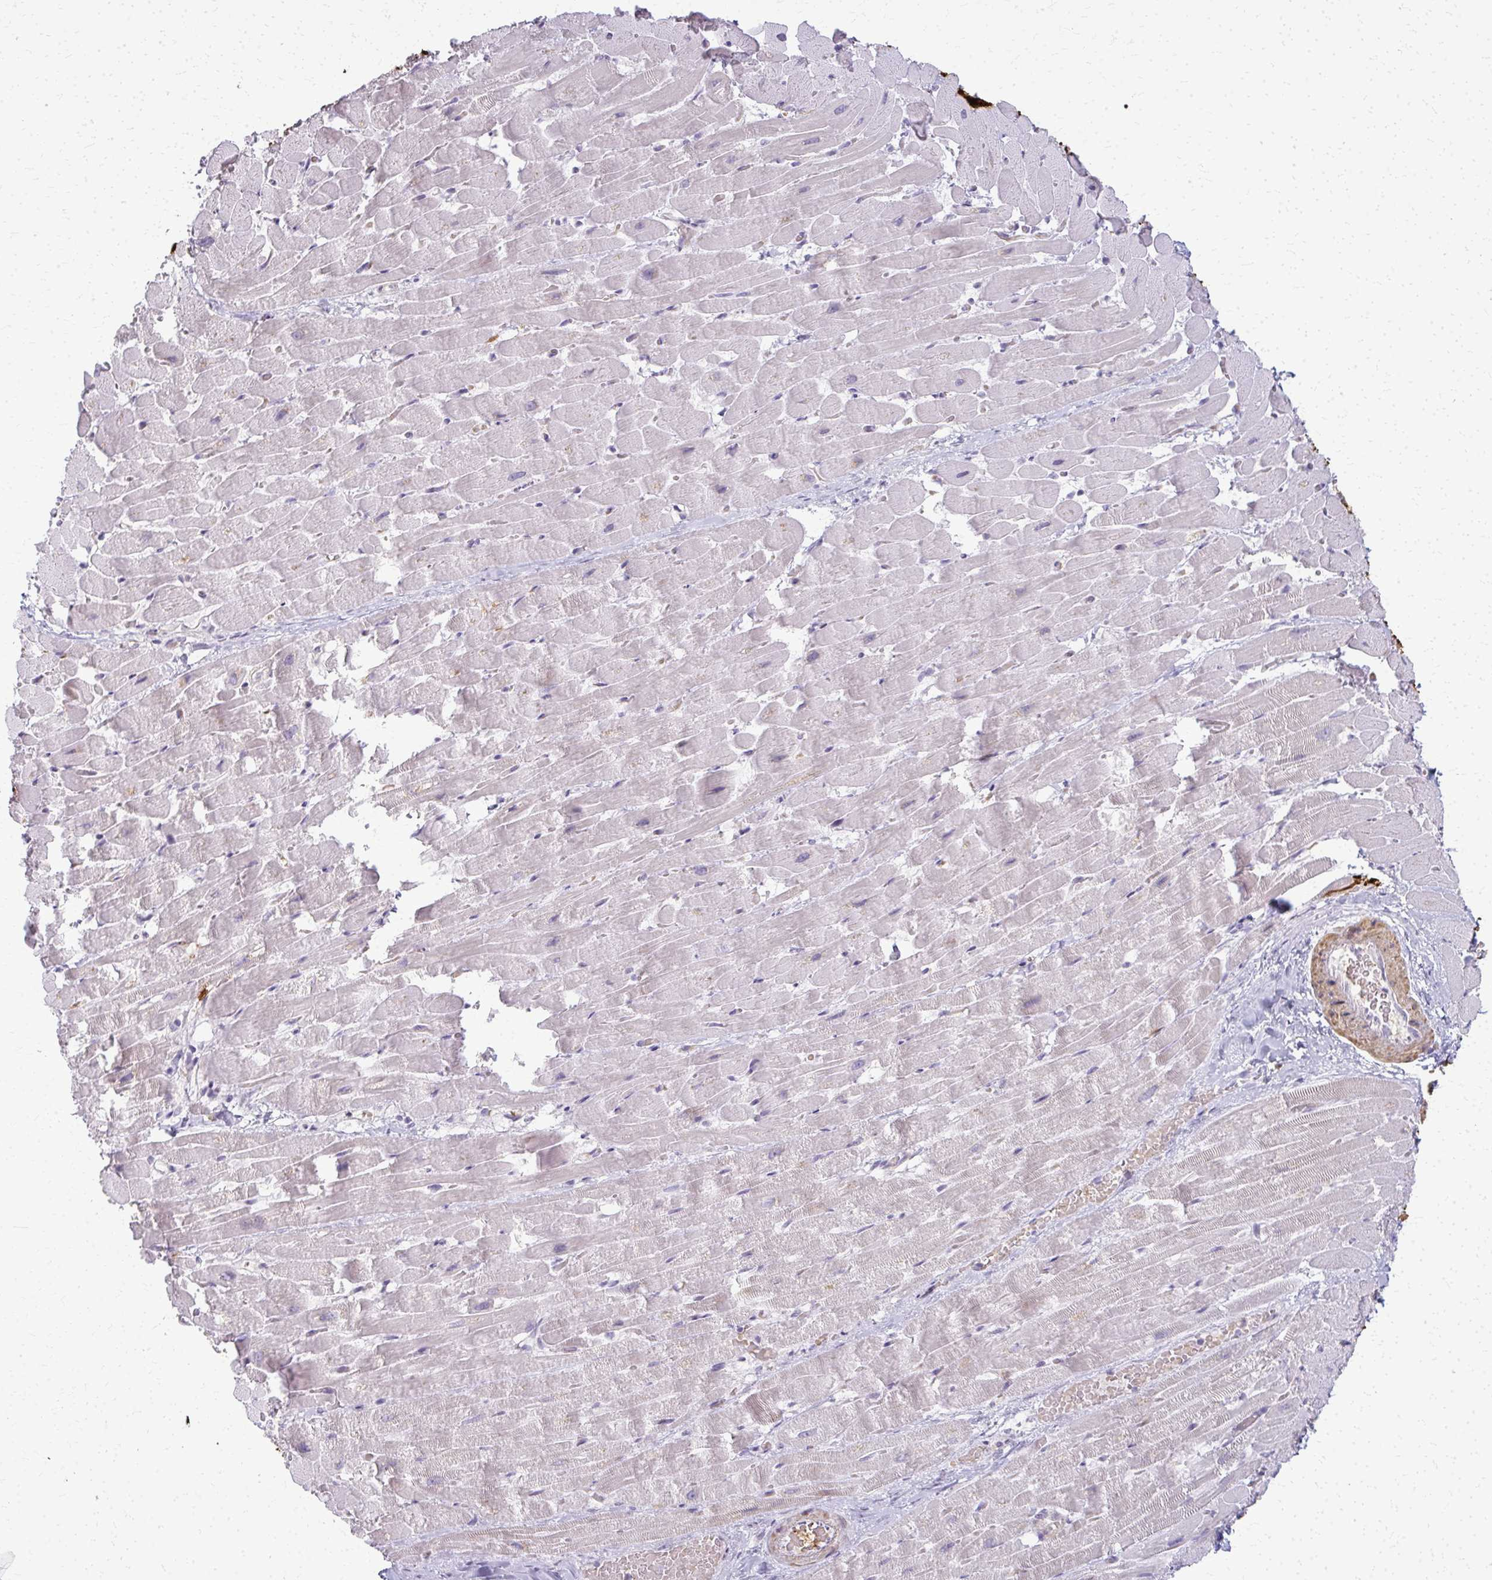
{"staining": {"intensity": "moderate", "quantity": "<25%", "location": "cytoplasmic/membranous"}, "tissue": "heart muscle", "cell_type": "Cardiomyocytes", "image_type": "normal", "snomed": [{"axis": "morphology", "description": "Normal tissue, NOS"}, {"axis": "topography", "description": "Heart"}], "caption": "The micrograph shows immunohistochemical staining of normal heart muscle. There is moderate cytoplasmic/membranous positivity is appreciated in about <25% of cardiomyocytes.", "gene": "CA3", "patient": {"sex": "male", "age": 37}}